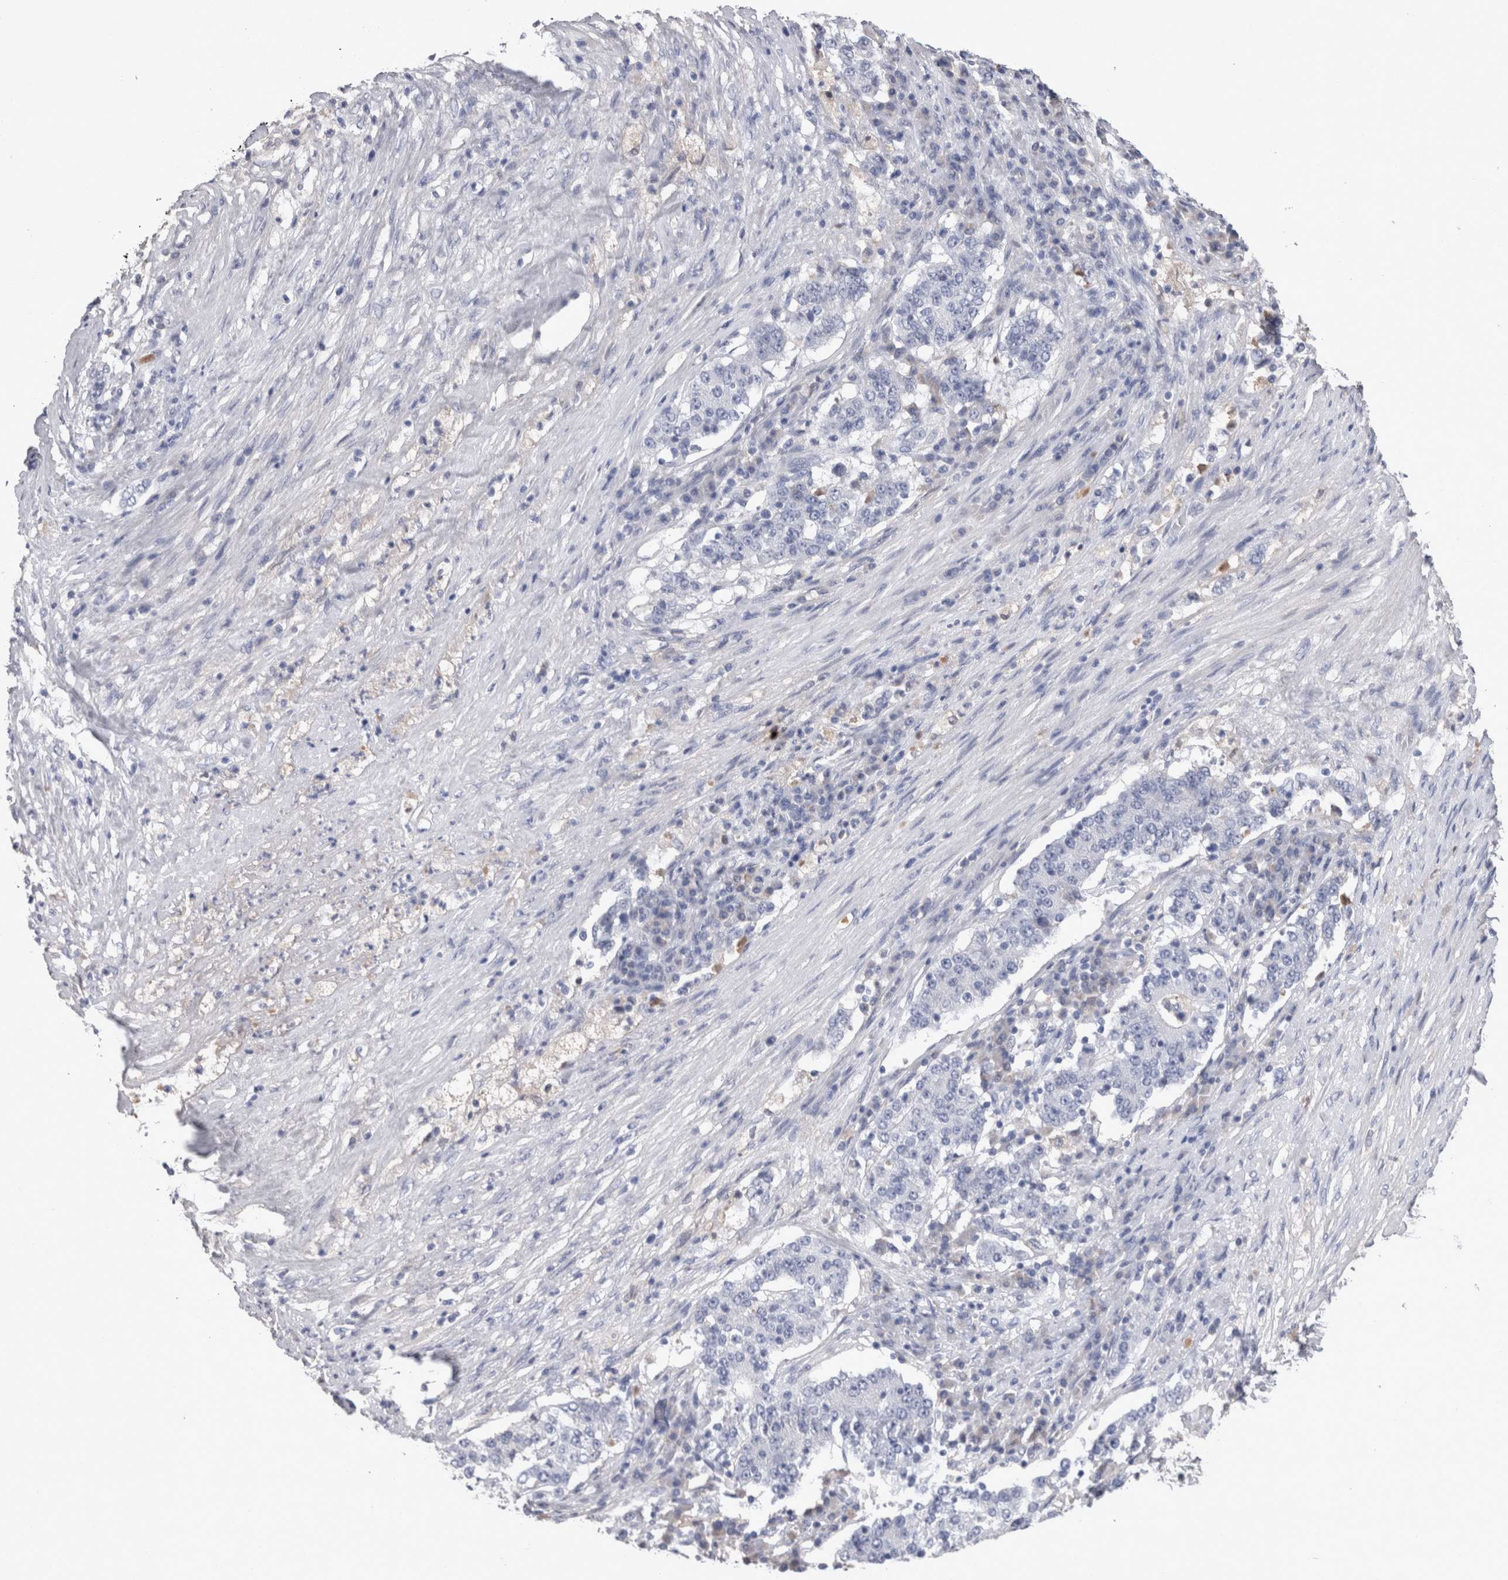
{"staining": {"intensity": "negative", "quantity": "none", "location": "none"}, "tissue": "stomach cancer", "cell_type": "Tumor cells", "image_type": "cancer", "snomed": [{"axis": "morphology", "description": "Adenocarcinoma, NOS"}, {"axis": "topography", "description": "Stomach"}], "caption": "A micrograph of adenocarcinoma (stomach) stained for a protein exhibits no brown staining in tumor cells.", "gene": "REG1A", "patient": {"sex": "male", "age": 59}}